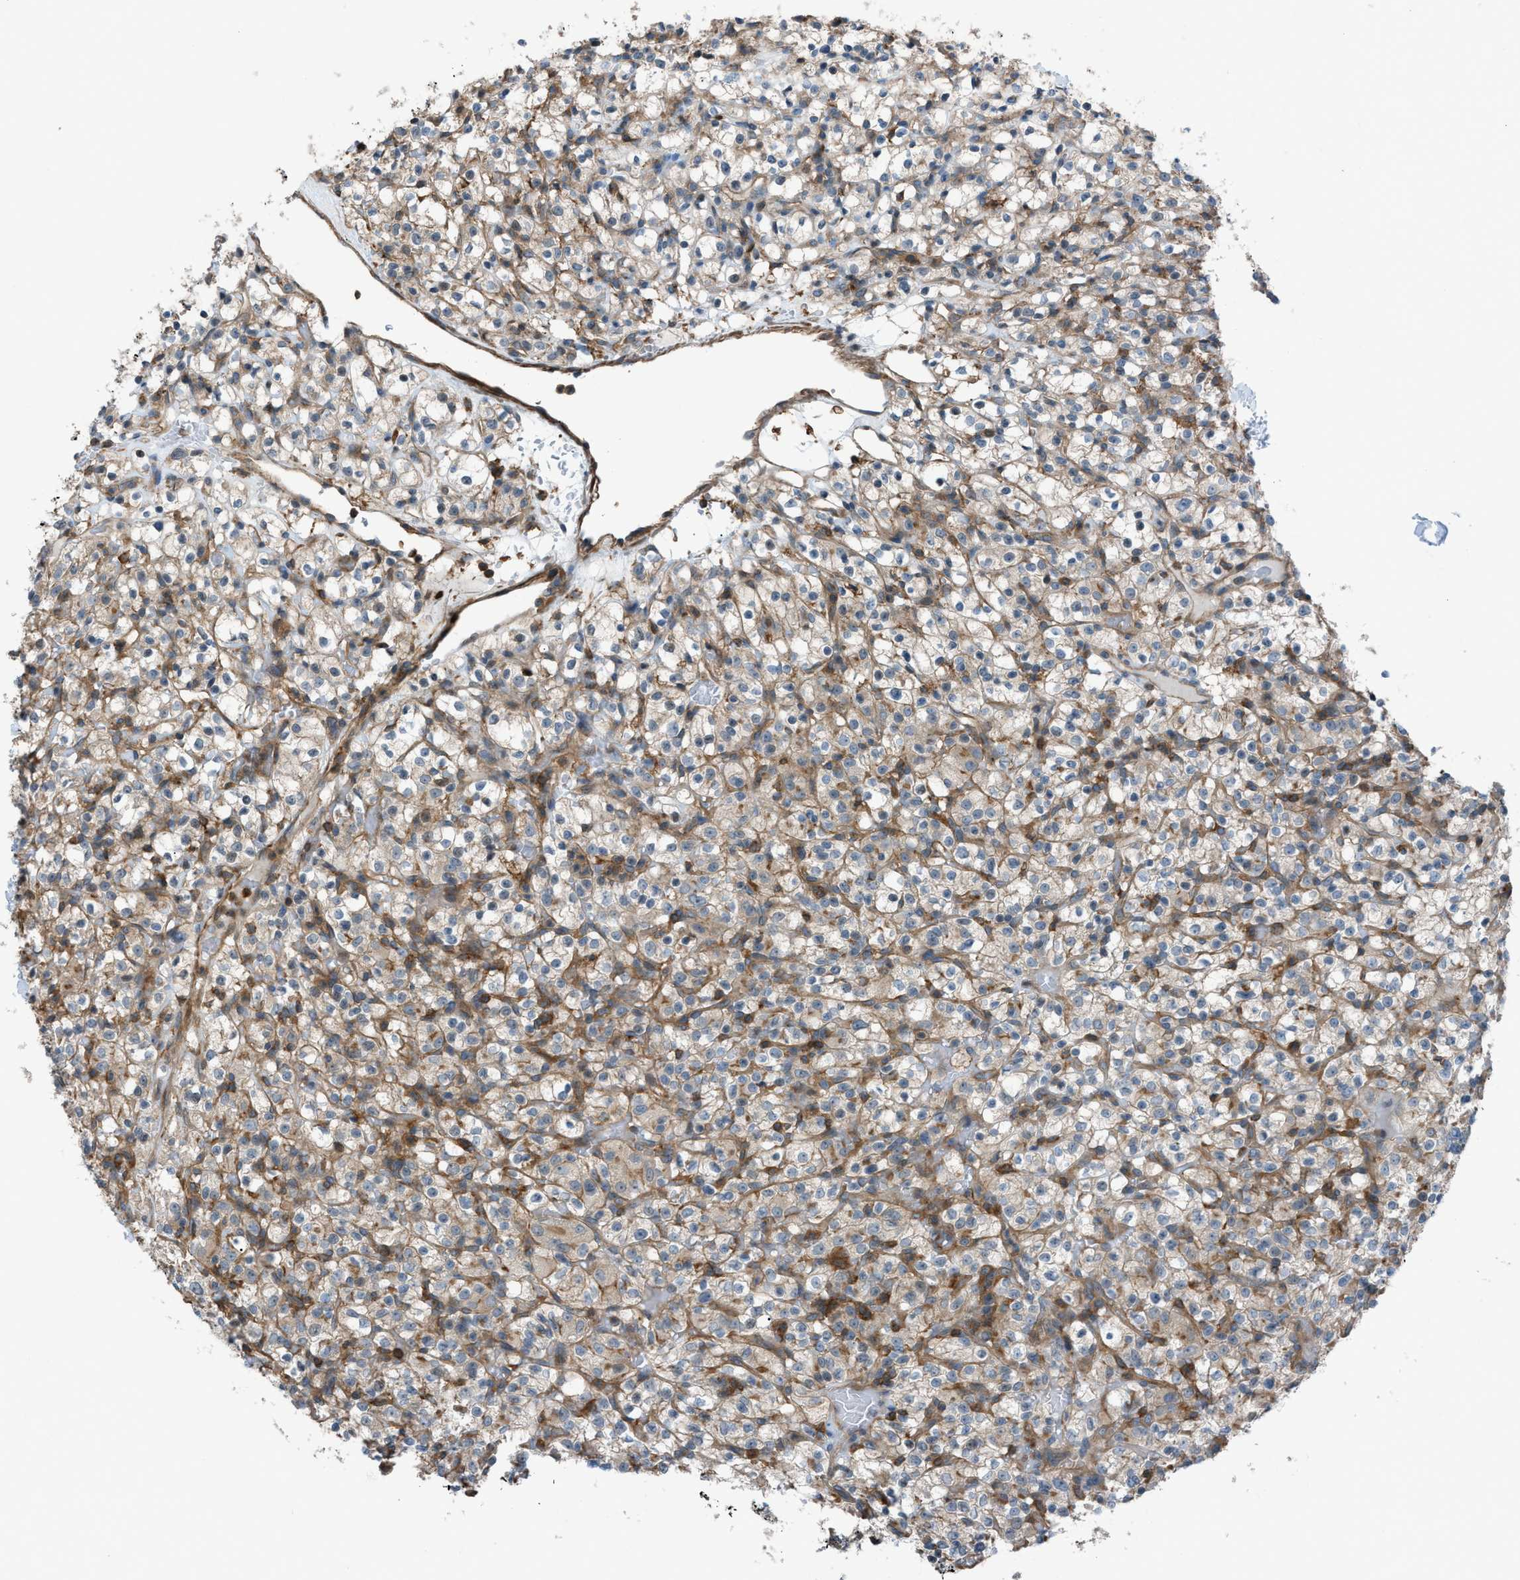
{"staining": {"intensity": "weak", "quantity": ">75%", "location": "cytoplasmic/membranous"}, "tissue": "renal cancer", "cell_type": "Tumor cells", "image_type": "cancer", "snomed": [{"axis": "morphology", "description": "Normal tissue, NOS"}, {"axis": "morphology", "description": "Adenocarcinoma, NOS"}, {"axis": "topography", "description": "Kidney"}], "caption": "Immunohistochemistry (IHC) (DAB) staining of renal adenocarcinoma shows weak cytoplasmic/membranous protein staining in approximately >75% of tumor cells.", "gene": "DYRK1A", "patient": {"sex": "female", "age": 72}}